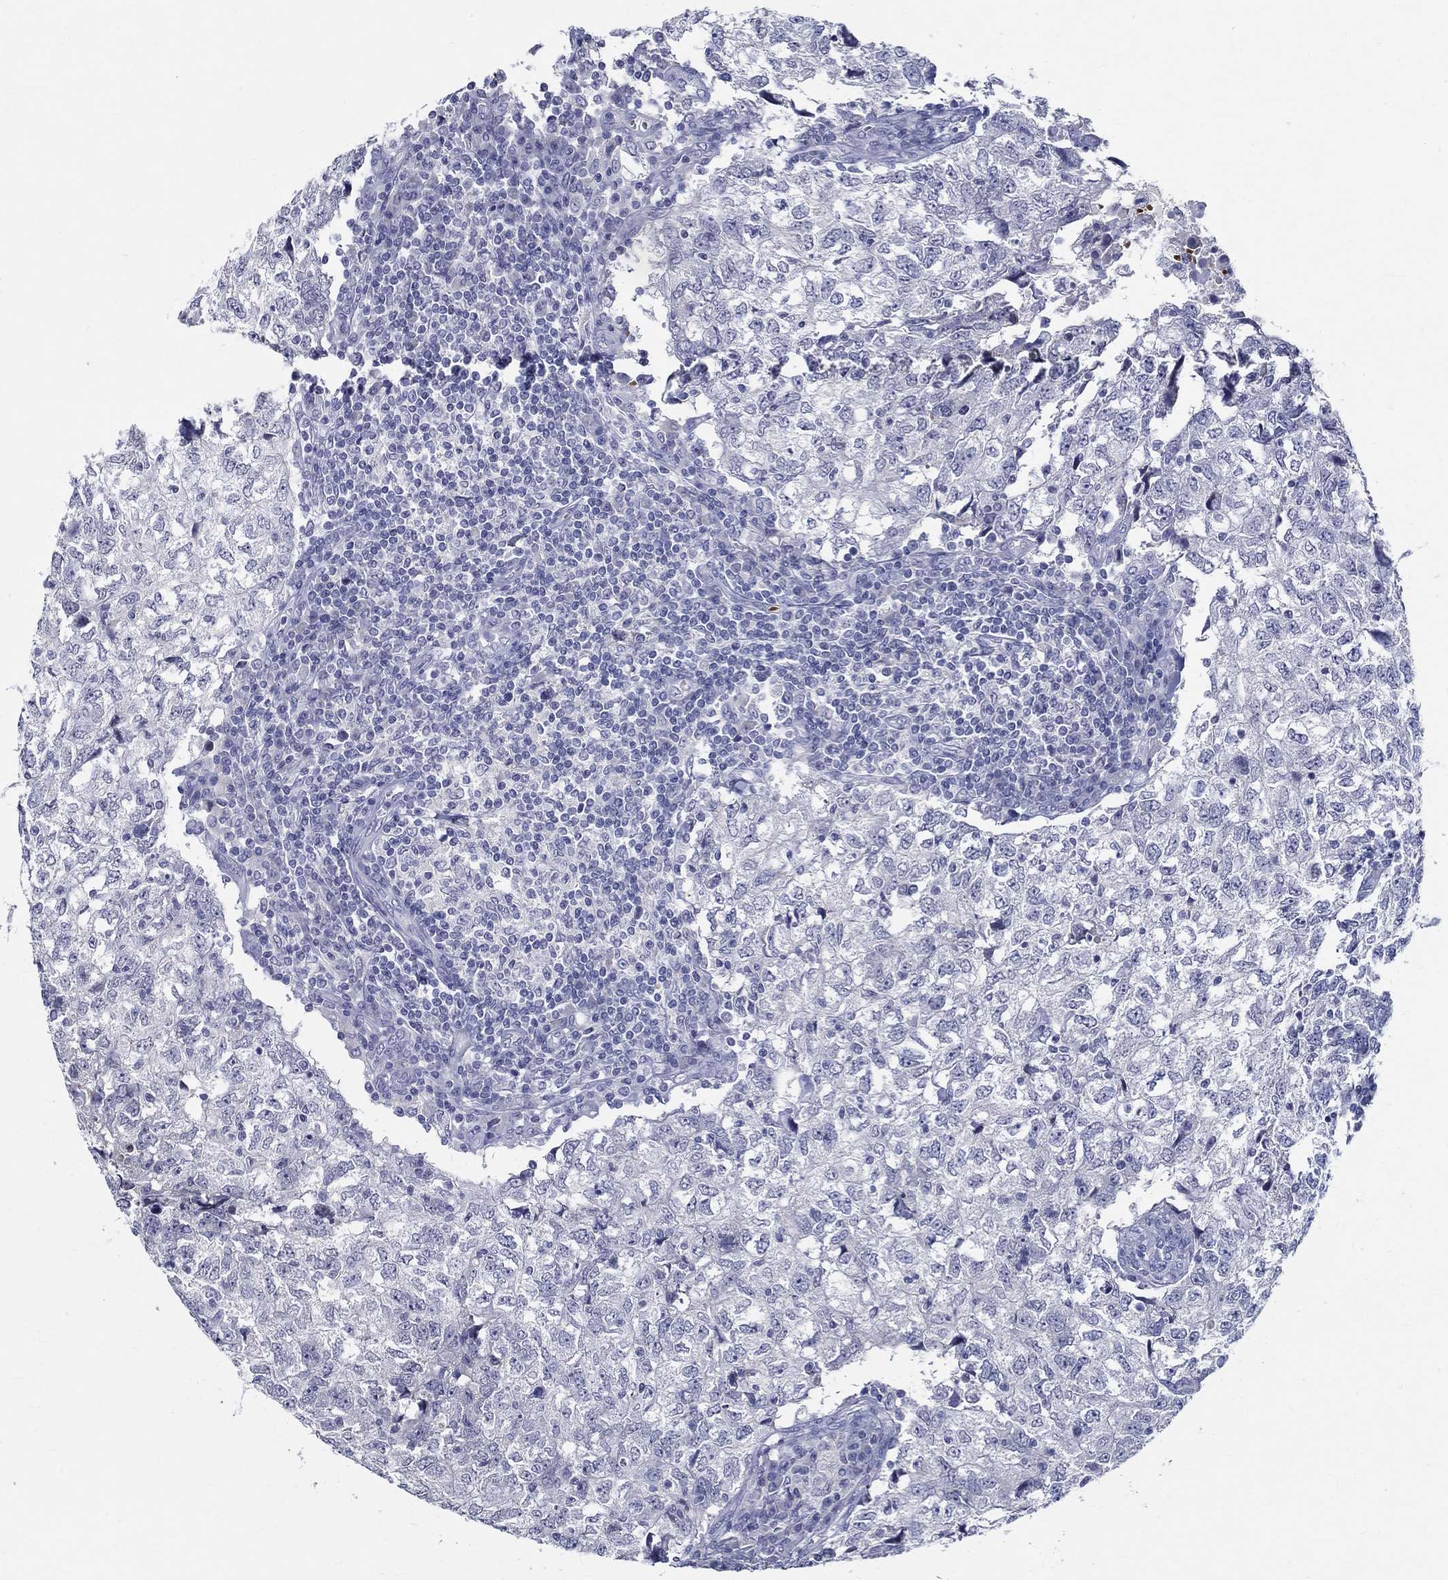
{"staining": {"intensity": "negative", "quantity": "none", "location": "none"}, "tissue": "breast cancer", "cell_type": "Tumor cells", "image_type": "cancer", "snomed": [{"axis": "morphology", "description": "Duct carcinoma"}, {"axis": "topography", "description": "Breast"}], "caption": "This image is of breast cancer (invasive ductal carcinoma) stained with immunohistochemistry to label a protein in brown with the nuclei are counter-stained blue. There is no staining in tumor cells.", "gene": "CETN1", "patient": {"sex": "female", "age": 30}}